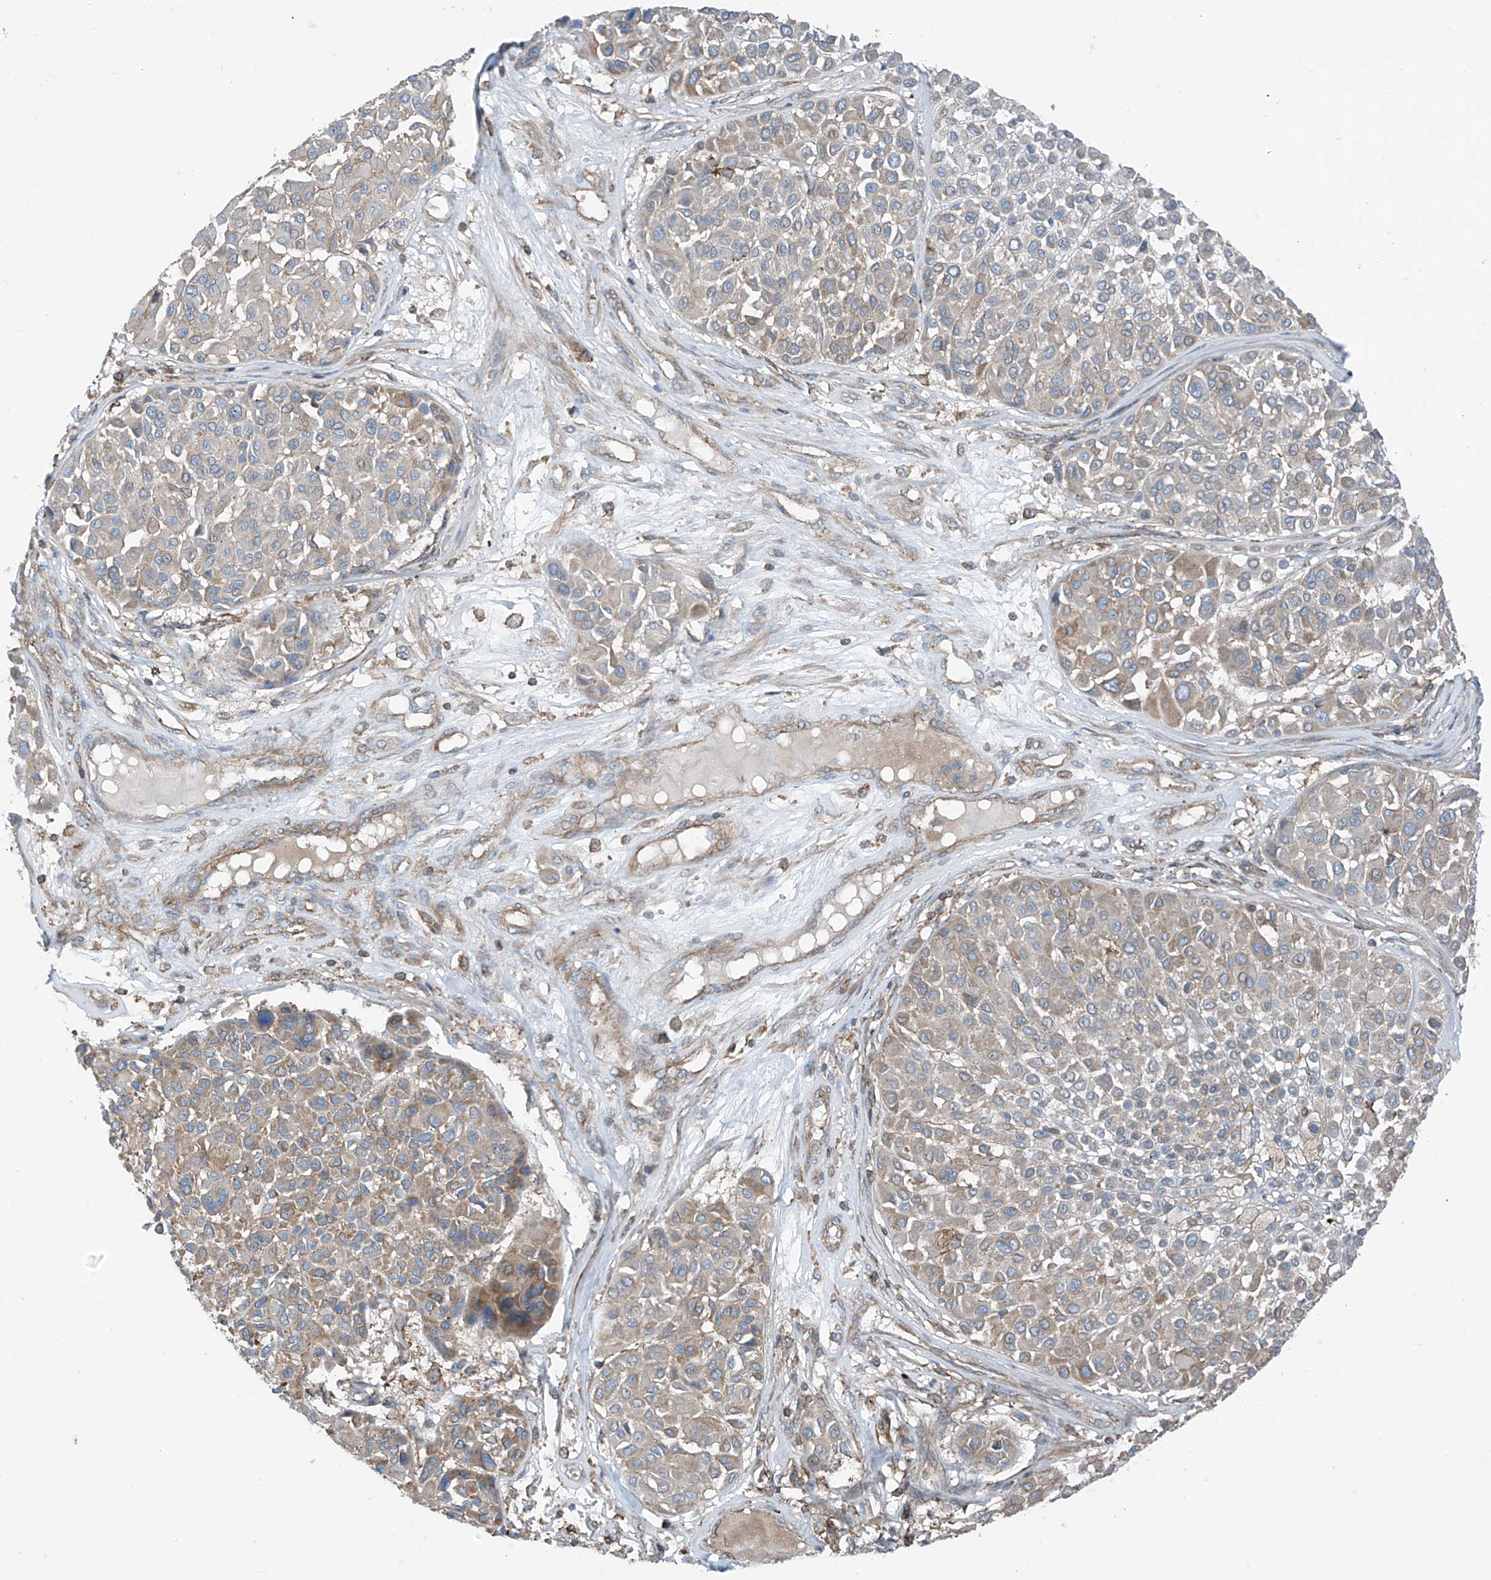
{"staining": {"intensity": "weak", "quantity": ">75%", "location": "cytoplasmic/membranous"}, "tissue": "melanoma", "cell_type": "Tumor cells", "image_type": "cancer", "snomed": [{"axis": "morphology", "description": "Malignant melanoma, Metastatic site"}, {"axis": "topography", "description": "Soft tissue"}], "caption": "Brown immunohistochemical staining in human melanoma shows weak cytoplasmic/membranous positivity in approximately >75% of tumor cells.", "gene": "SLC1A5", "patient": {"sex": "male", "age": 41}}